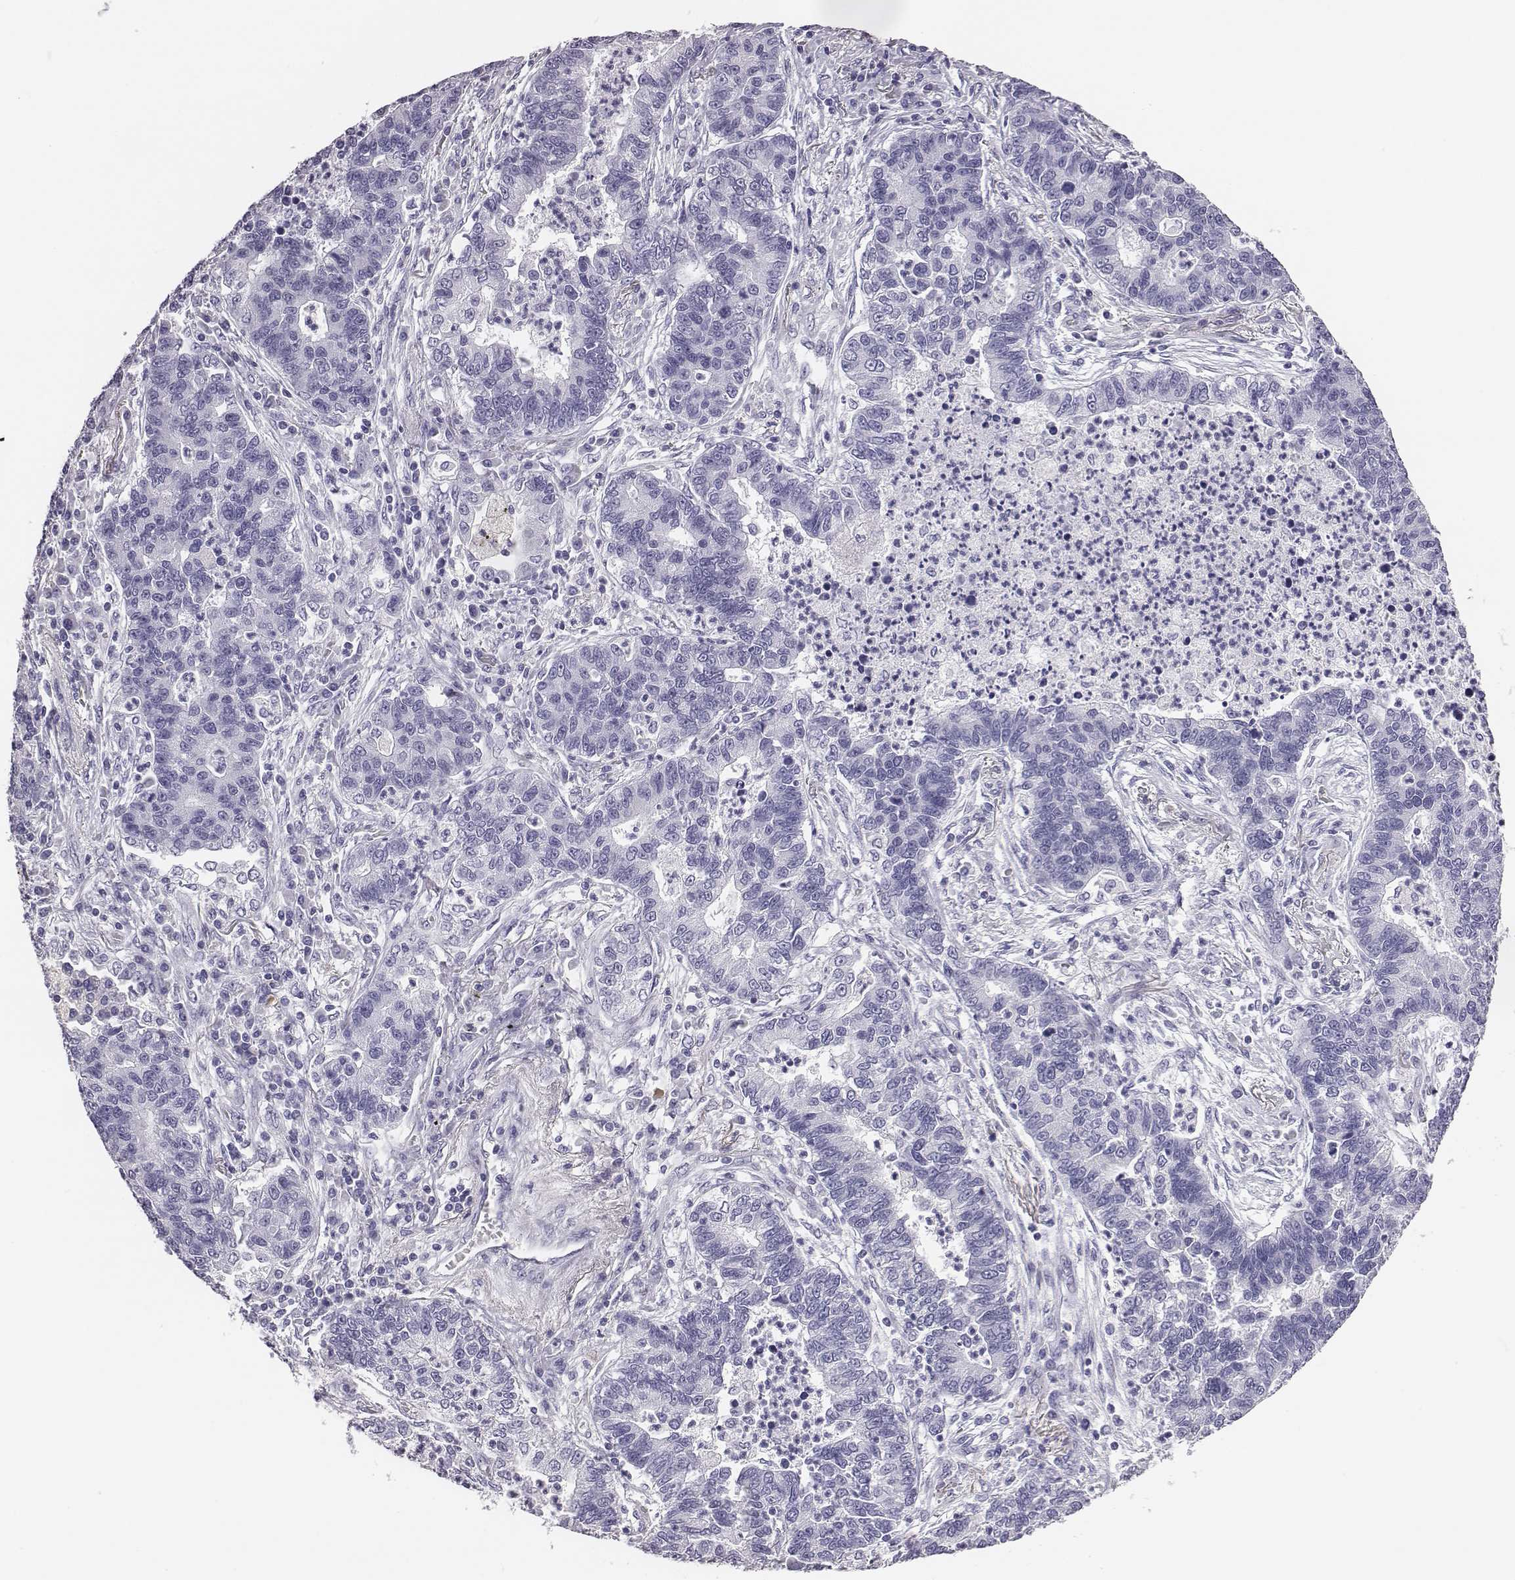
{"staining": {"intensity": "negative", "quantity": "none", "location": "none"}, "tissue": "lung cancer", "cell_type": "Tumor cells", "image_type": "cancer", "snomed": [{"axis": "morphology", "description": "Adenocarcinoma, NOS"}, {"axis": "topography", "description": "Lung"}], "caption": "Lung cancer (adenocarcinoma) was stained to show a protein in brown. There is no significant staining in tumor cells.", "gene": "ACOD1", "patient": {"sex": "female", "age": 57}}